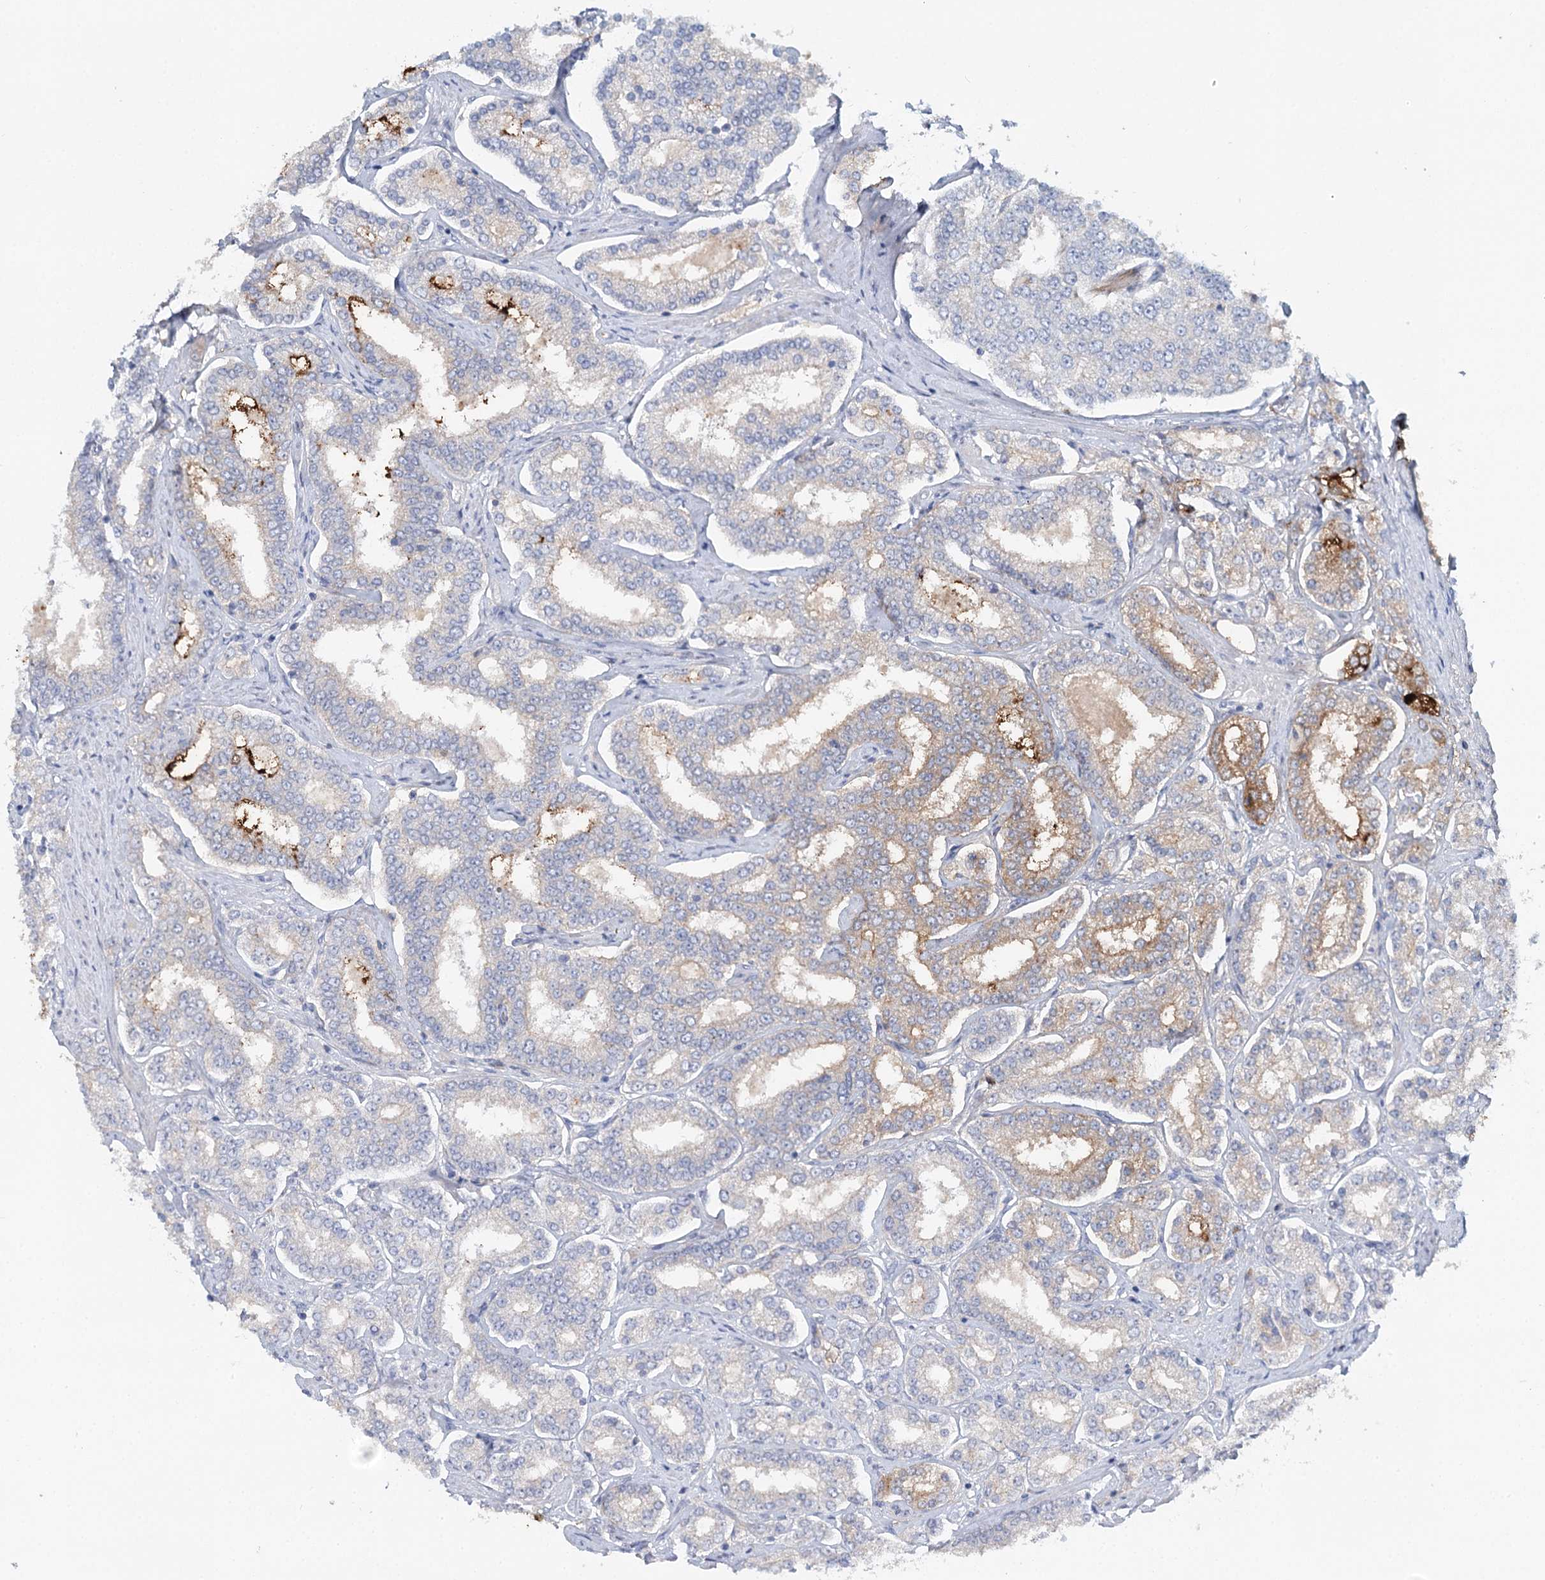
{"staining": {"intensity": "weak", "quantity": "<25%", "location": "cytoplasmic/membranous"}, "tissue": "prostate cancer", "cell_type": "Tumor cells", "image_type": "cancer", "snomed": [{"axis": "morphology", "description": "Normal tissue, NOS"}, {"axis": "morphology", "description": "Adenocarcinoma, High grade"}, {"axis": "topography", "description": "Prostate"}], "caption": "High magnification brightfield microscopy of prostate cancer stained with DAB (3,3'-diaminobenzidine) (brown) and counterstained with hematoxylin (blue): tumor cells show no significant expression.", "gene": "ALKBH8", "patient": {"sex": "male", "age": 83}}